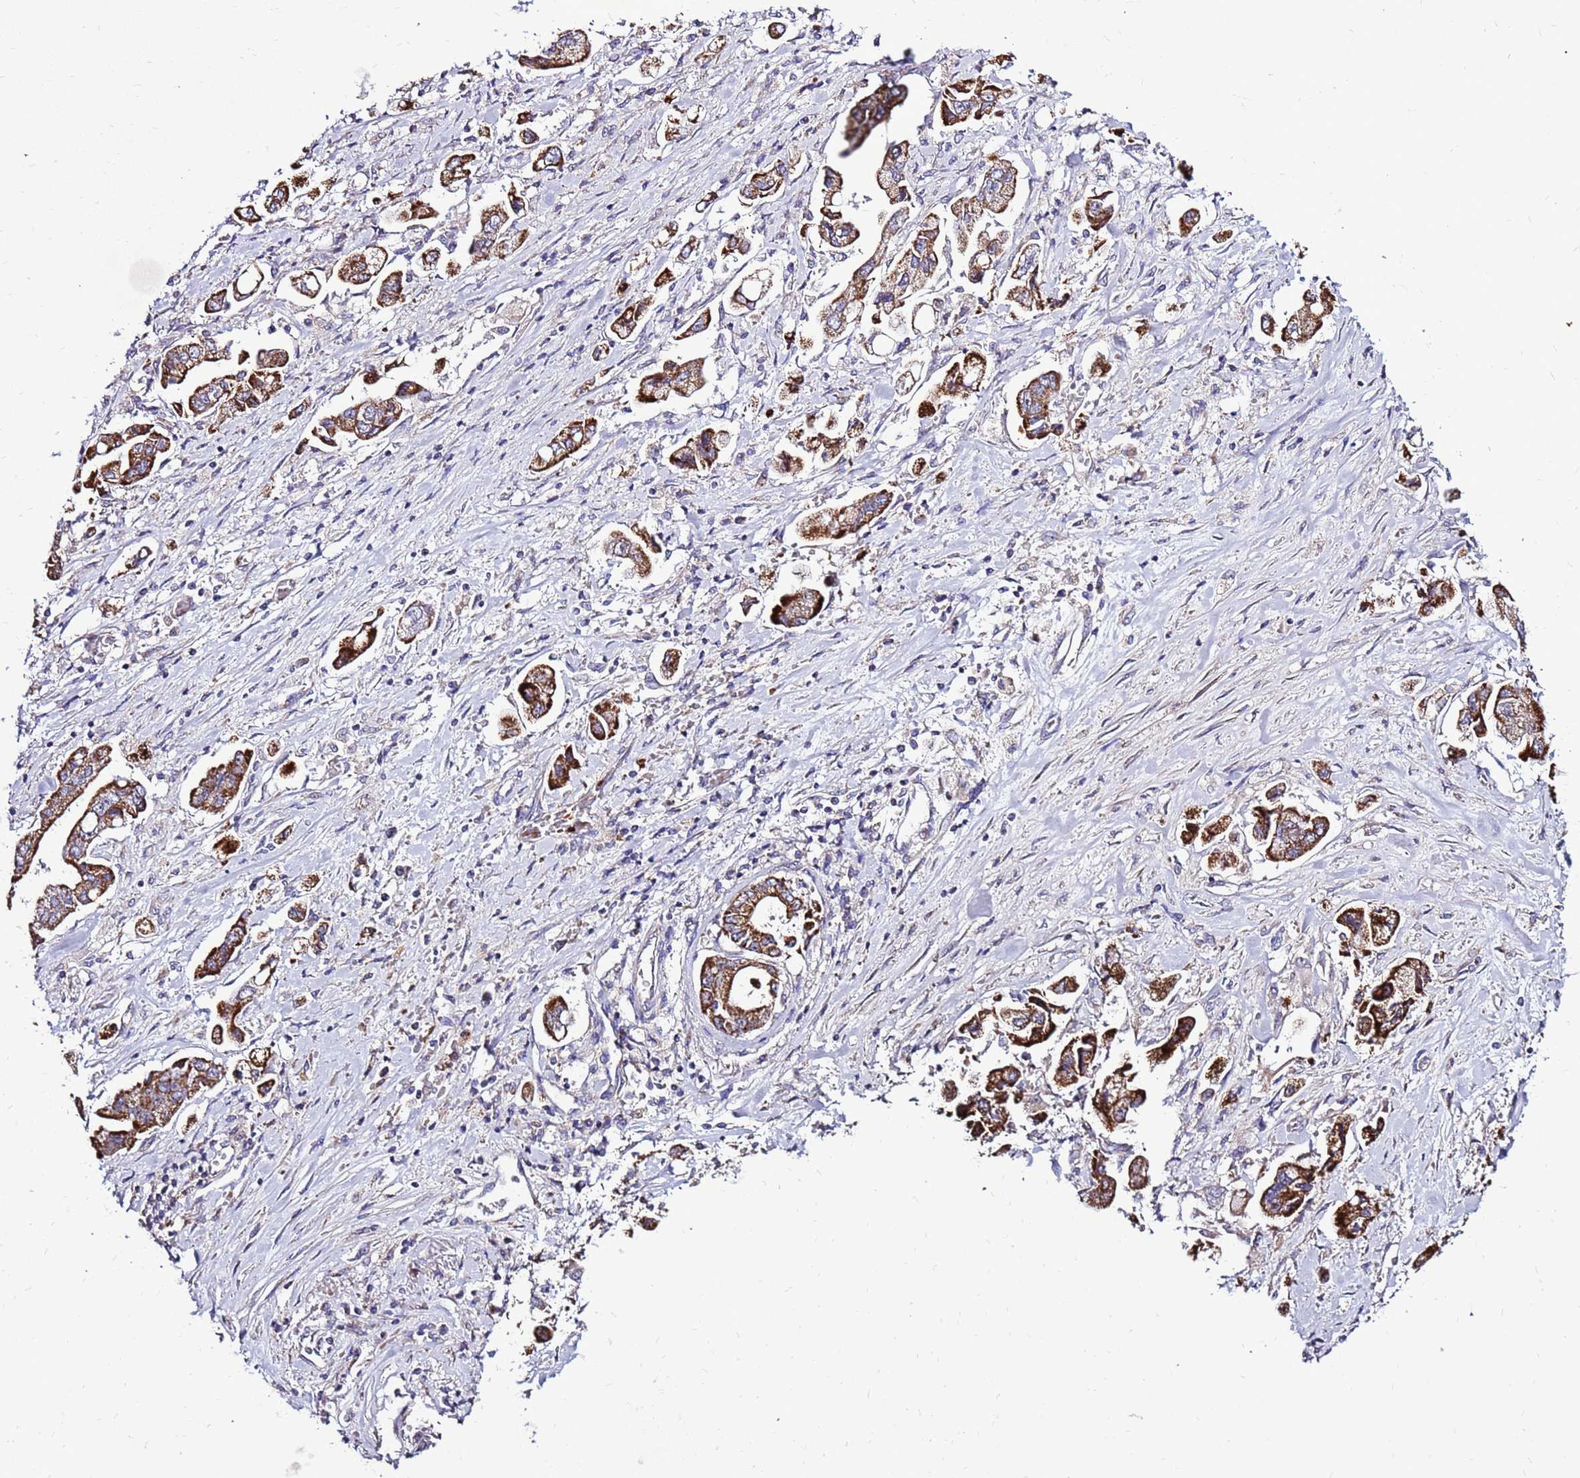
{"staining": {"intensity": "strong", "quantity": ">75%", "location": "cytoplasmic/membranous"}, "tissue": "stomach cancer", "cell_type": "Tumor cells", "image_type": "cancer", "snomed": [{"axis": "morphology", "description": "Adenocarcinoma, NOS"}, {"axis": "topography", "description": "Stomach"}], "caption": "The immunohistochemical stain labels strong cytoplasmic/membranous expression in tumor cells of stomach adenocarcinoma tissue.", "gene": "SPSB3", "patient": {"sex": "male", "age": 62}}